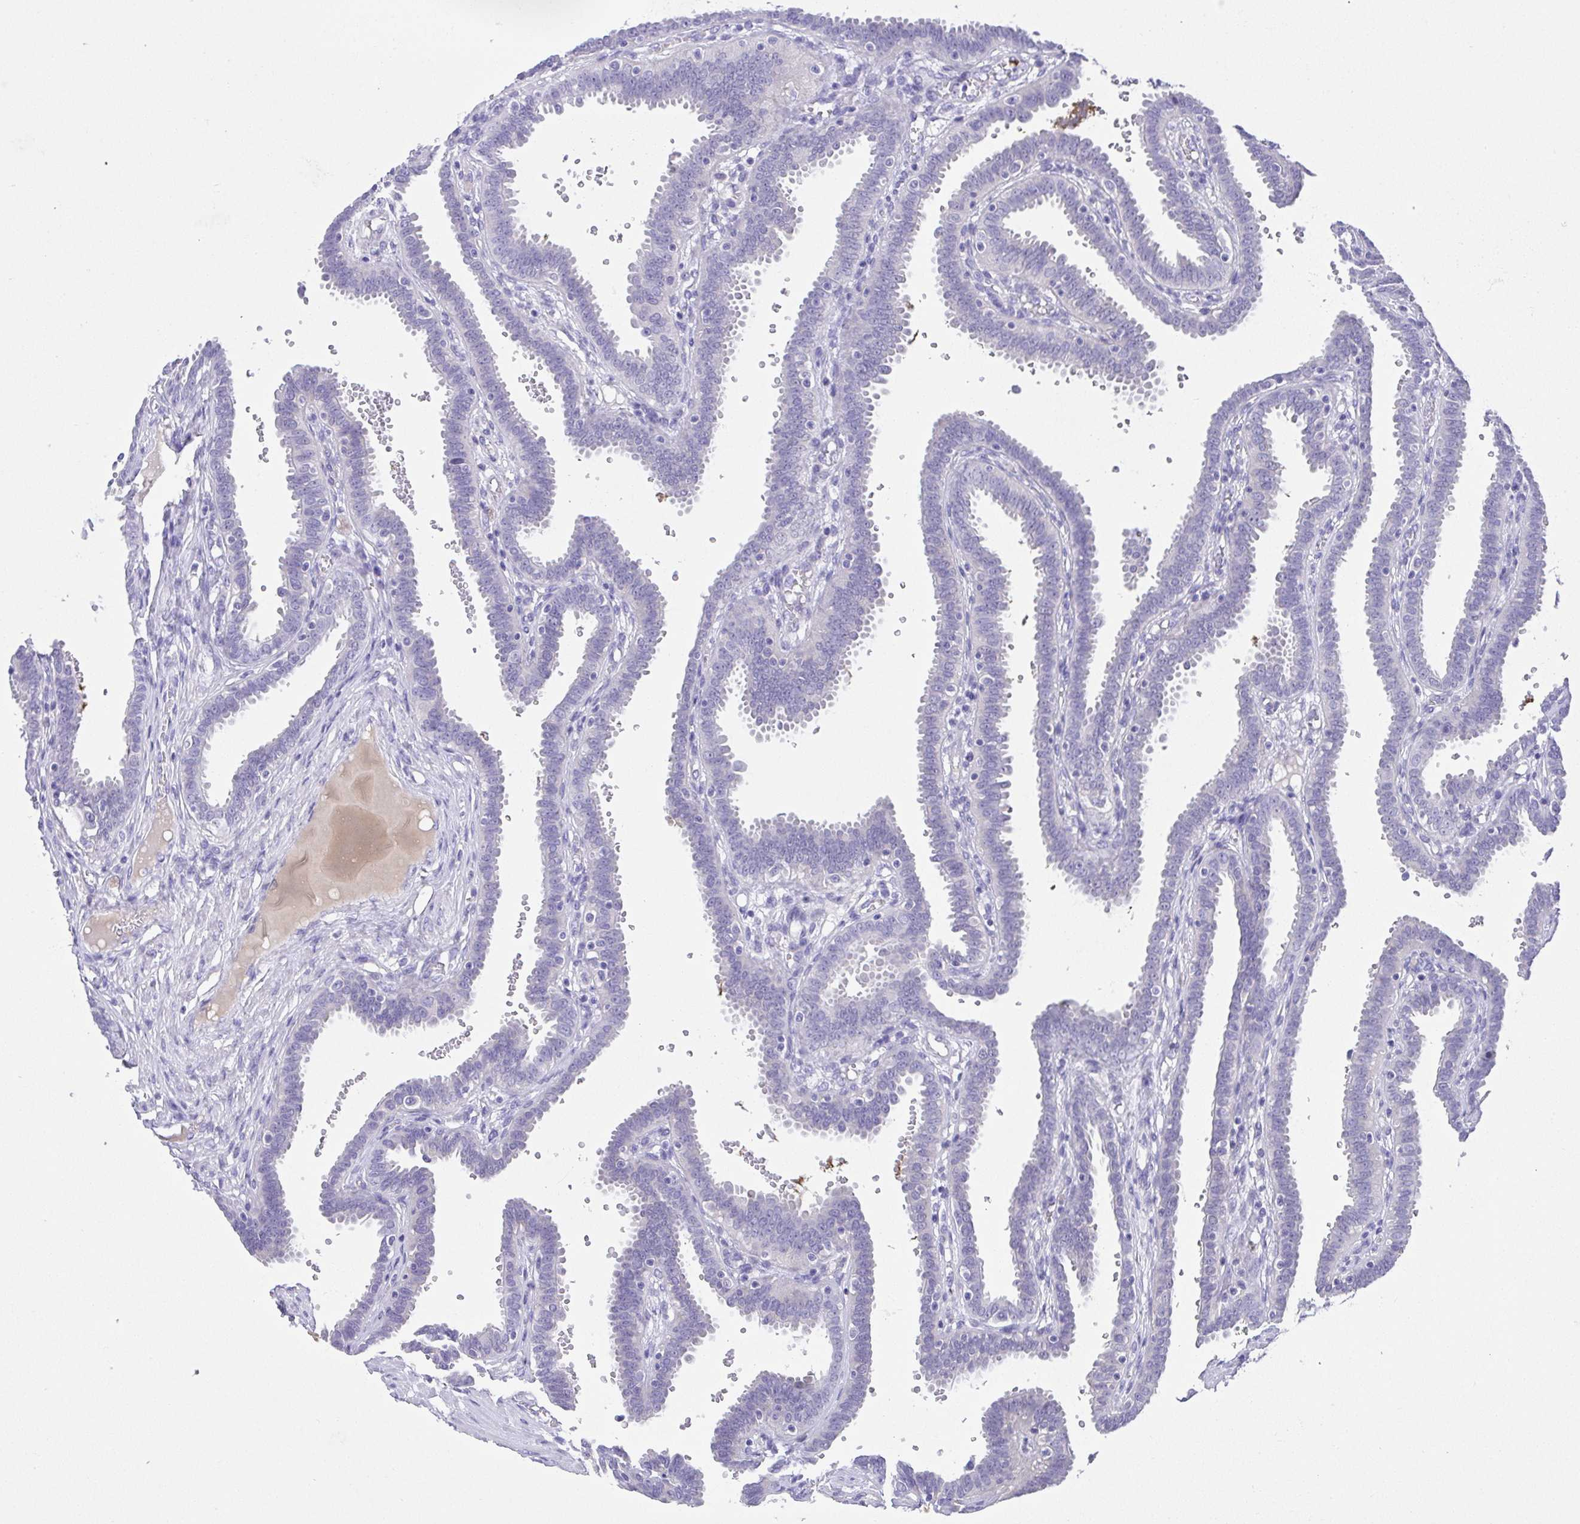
{"staining": {"intensity": "negative", "quantity": "none", "location": "none"}, "tissue": "fallopian tube", "cell_type": "Glandular cells", "image_type": "normal", "snomed": [{"axis": "morphology", "description": "Normal tissue, NOS"}, {"axis": "topography", "description": "Fallopian tube"}], "caption": "An immunohistochemistry (IHC) photomicrograph of normal fallopian tube is shown. There is no staining in glandular cells of fallopian tube. The staining is performed using DAB (3,3'-diaminobenzidine) brown chromogen with nuclei counter-stained in using hematoxylin.", "gene": "SPATA4", "patient": {"sex": "female", "age": 37}}